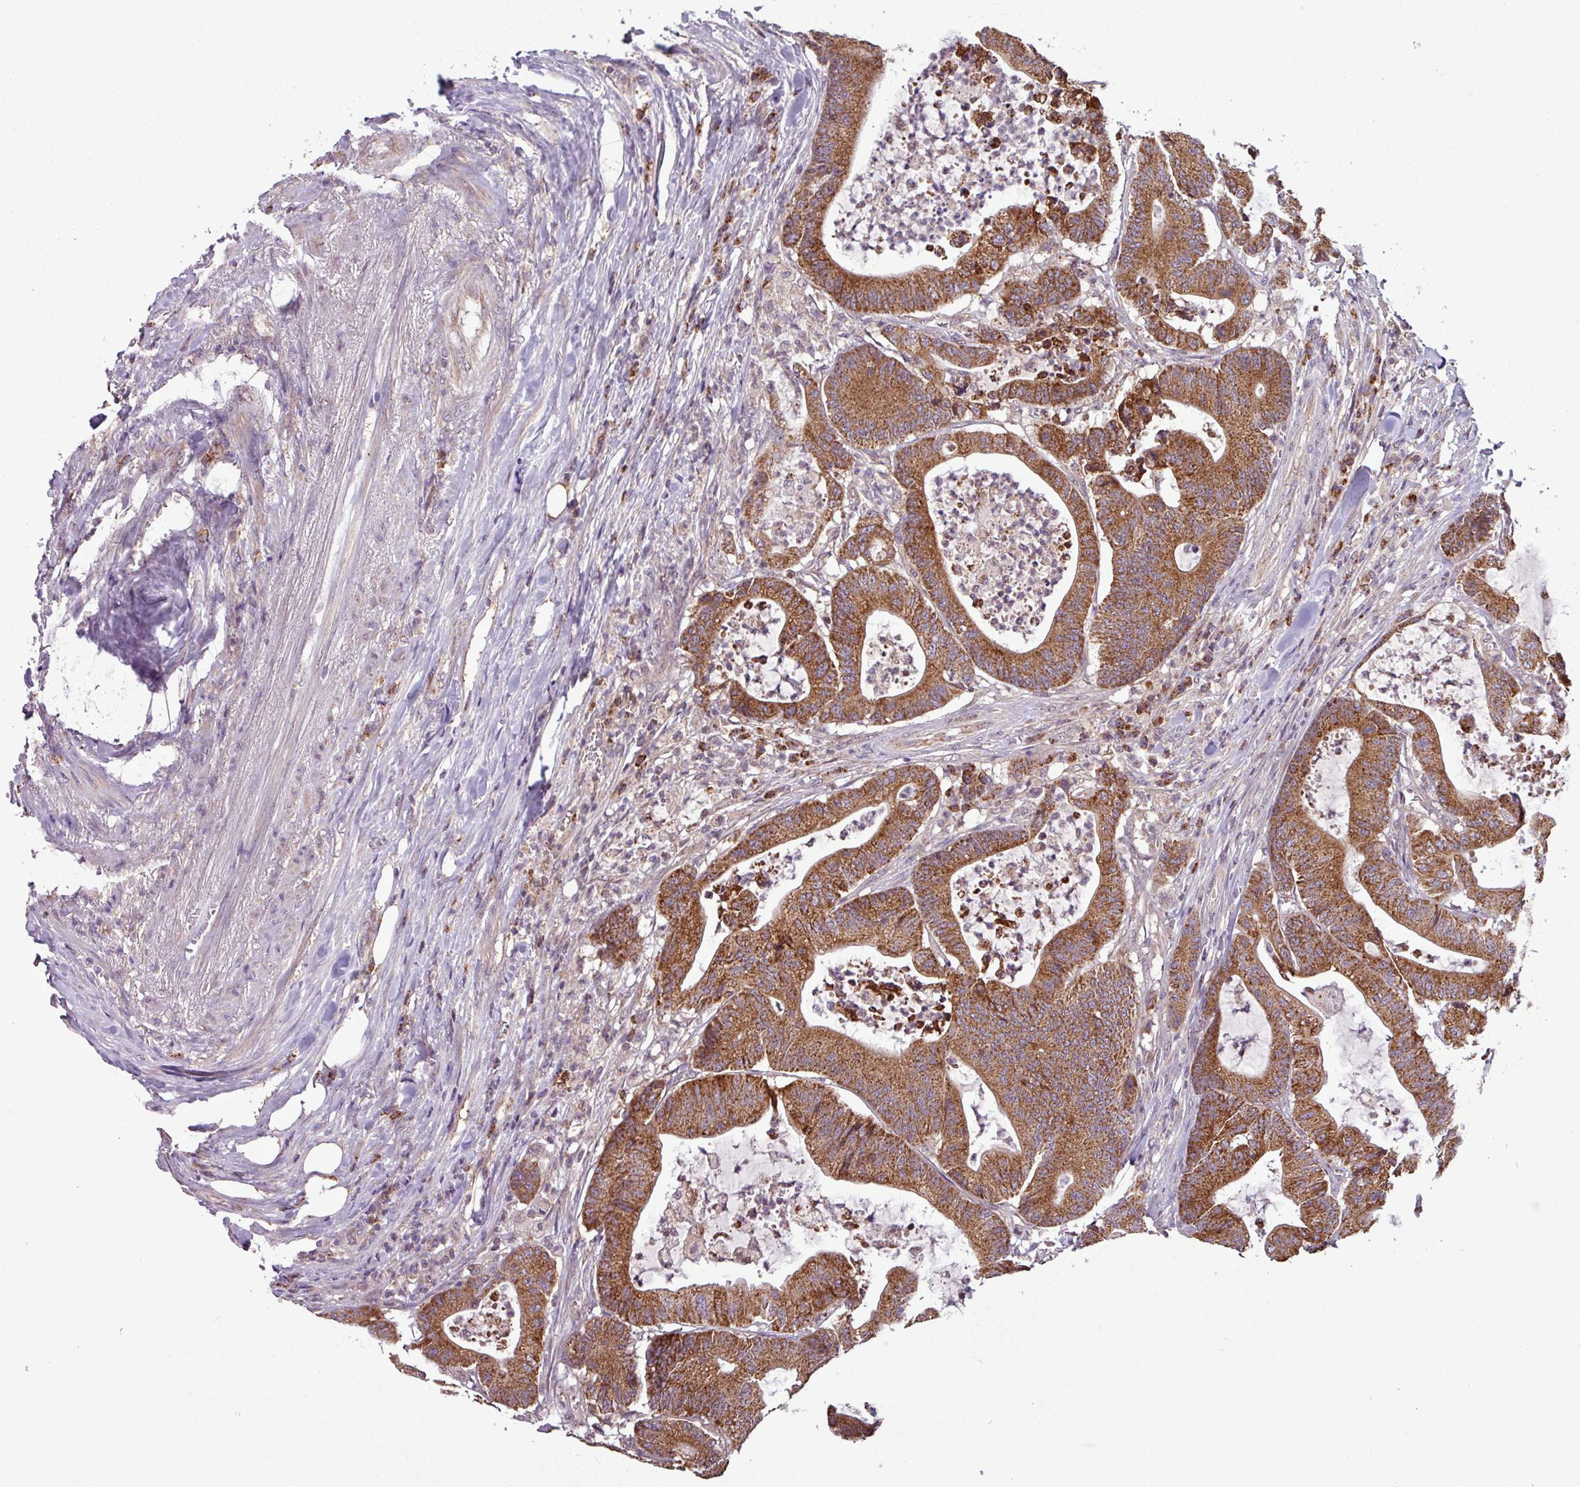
{"staining": {"intensity": "strong", "quantity": ">75%", "location": "cytoplasmic/membranous"}, "tissue": "colorectal cancer", "cell_type": "Tumor cells", "image_type": "cancer", "snomed": [{"axis": "morphology", "description": "Adenocarcinoma, NOS"}, {"axis": "topography", "description": "Colon"}], "caption": "This micrograph demonstrates IHC staining of human colorectal adenocarcinoma, with high strong cytoplasmic/membranous expression in approximately >75% of tumor cells.", "gene": "MCTP2", "patient": {"sex": "female", "age": 84}}